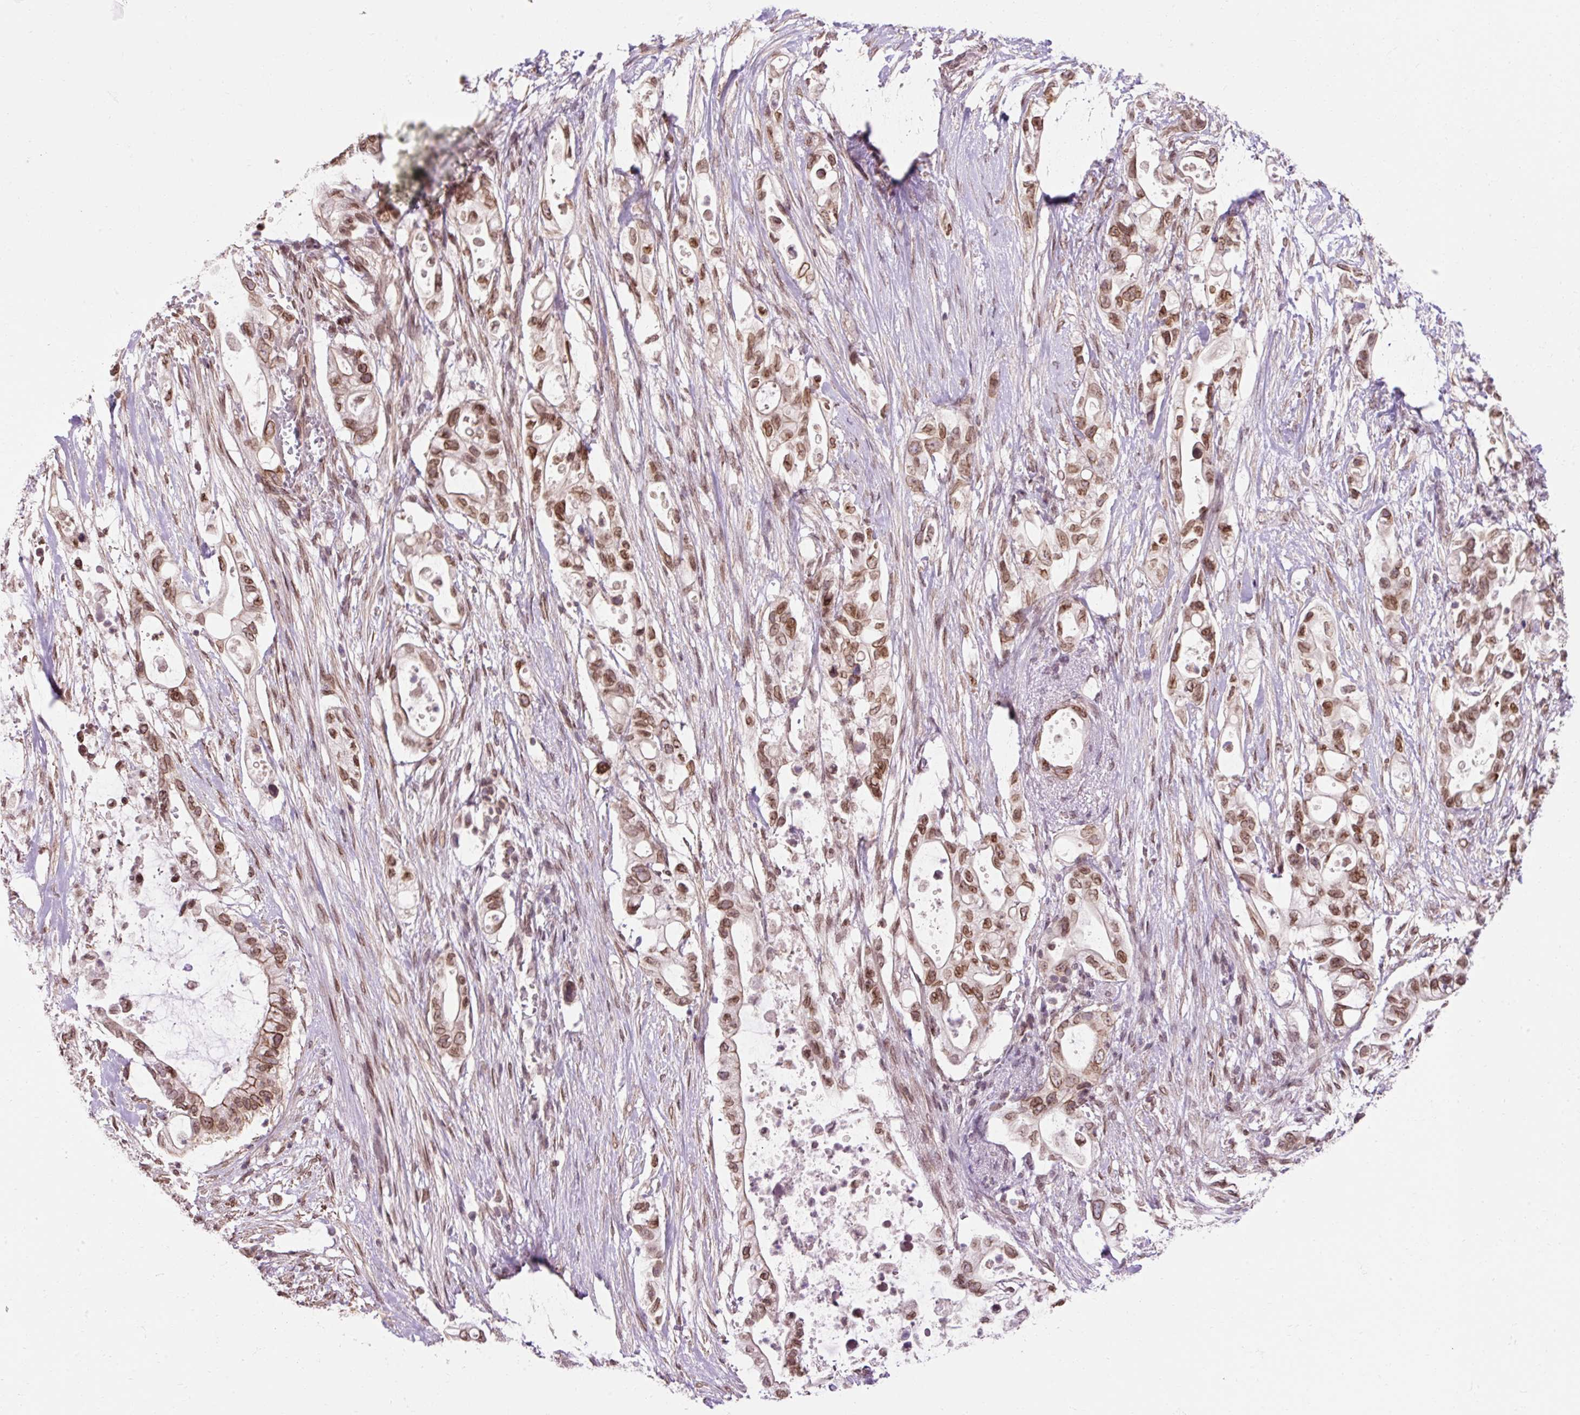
{"staining": {"intensity": "moderate", "quantity": ">75%", "location": "cytoplasmic/membranous,nuclear"}, "tissue": "pancreatic cancer", "cell_type": "Tumor cells", "image_type": "cancer", "snomed": [{"axis": "morphology", "description": "Adenocarcinoma, NOS"}, {"axis": "topography", "description": "Pancreas"}], "caption": "Immunohistochemistry (IHC) staining of adenocarcinoma (pancreatic), which reveals medium levels of moderate cytoplasmic/membranous and nuclear staining in approximately >75% of tumor cells indicating moderate cytoplasmic/membranous and nuclear protein staining. The staining was performed using DAB (brown) for protein detection and nuclei were counterstained in hematoxylin (blue).", "gene": "ZNF610", "patient": {"sex": "female", "age": 72}}